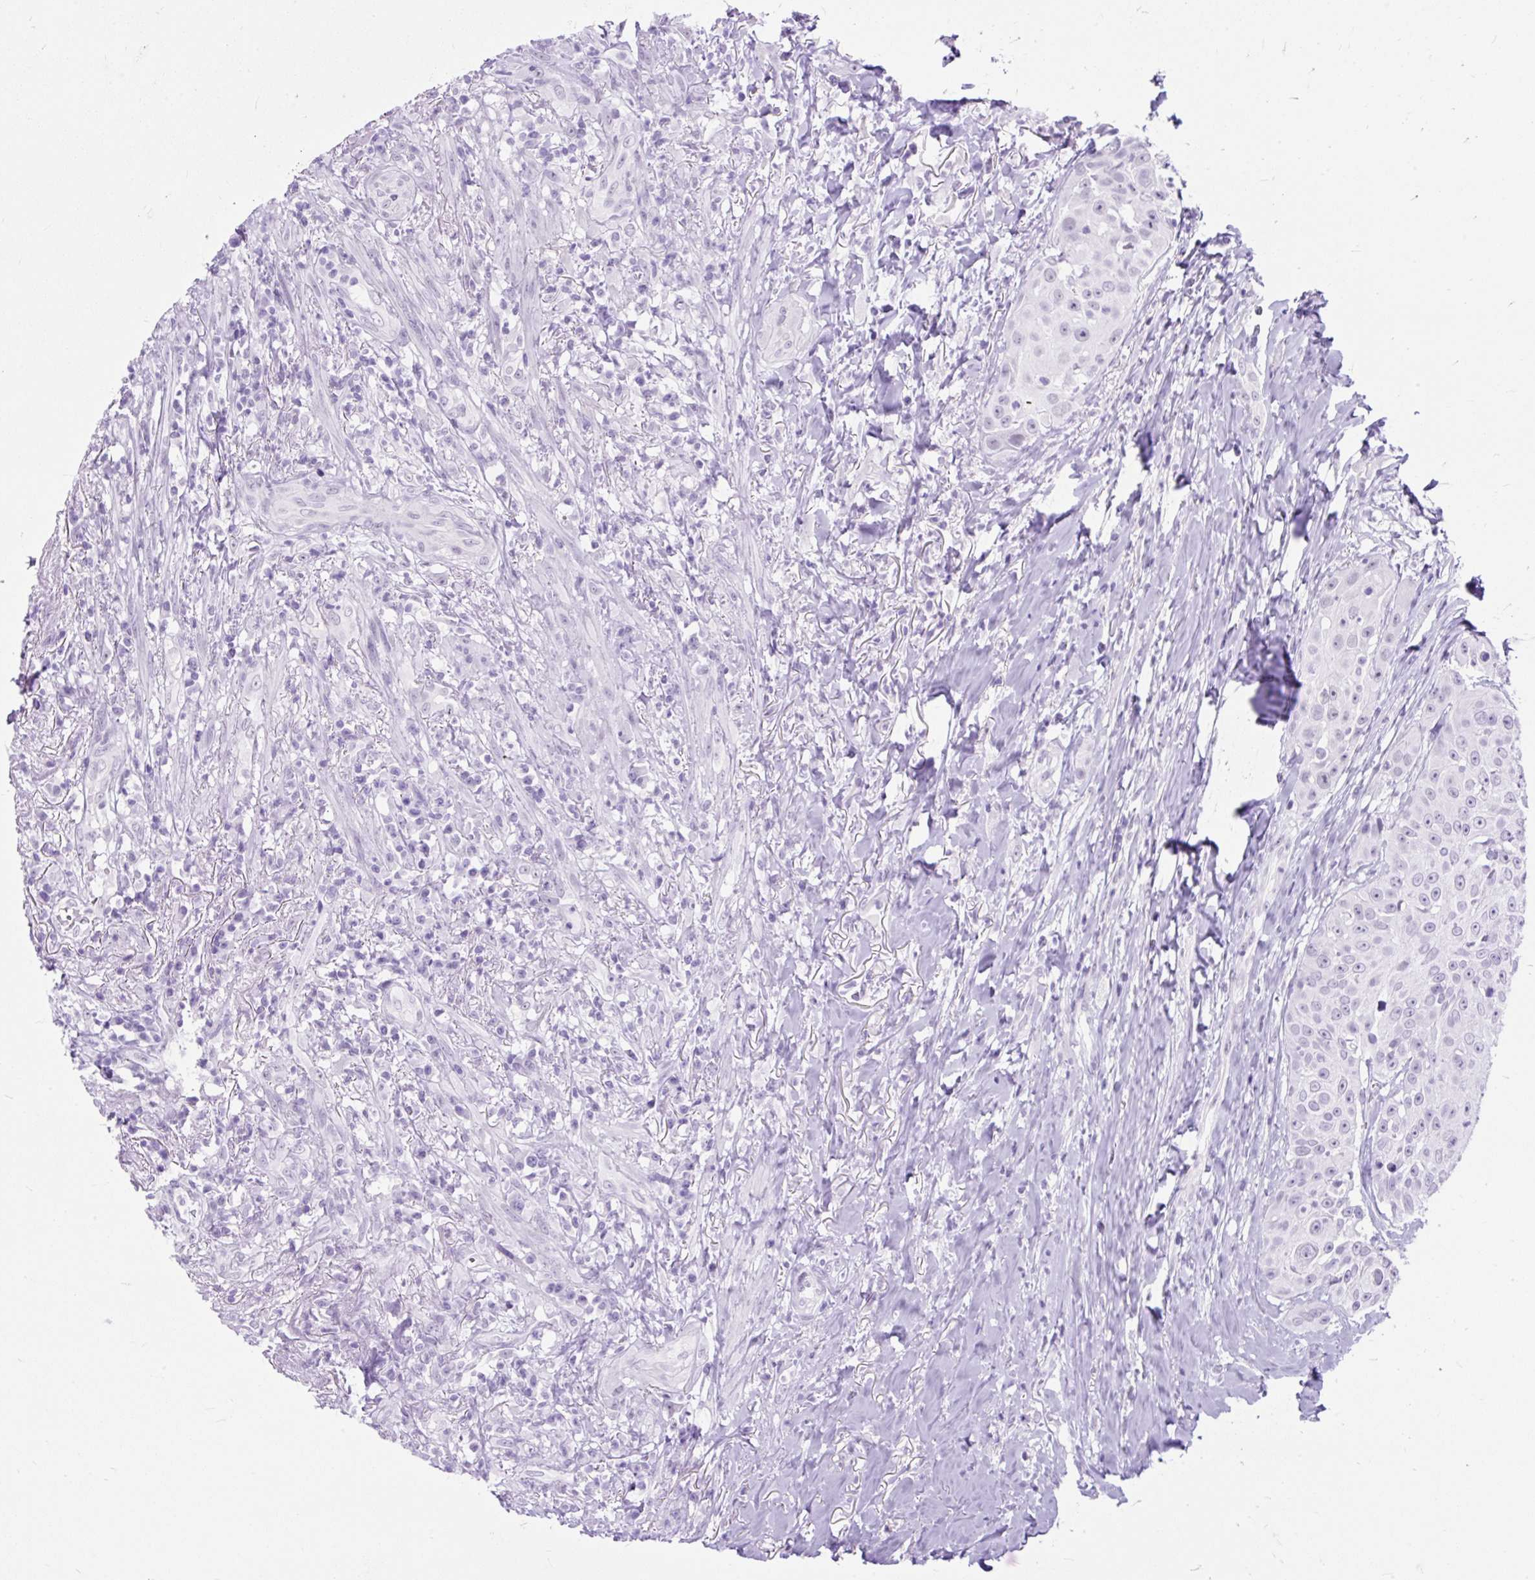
{"staining": {"intensity": "negative", "quantity": "none", "location": "none"}, "tissue": "head and neck cancer", "cell_type": "Tumor cells", "image_type": "cancer", "snomed": [{"axis": "morphology", "description": "Squamous cell carcinoma, NOS"}, {"axis": "topography", "description": "Head-Neck"}], "caption": "Photomicrograph shows no significant protein expression in tumor cells of head and neck squamous cell carcinoma.", "gene": "SCGB1A1", "patient": {"sex": "male", "age": 83}}